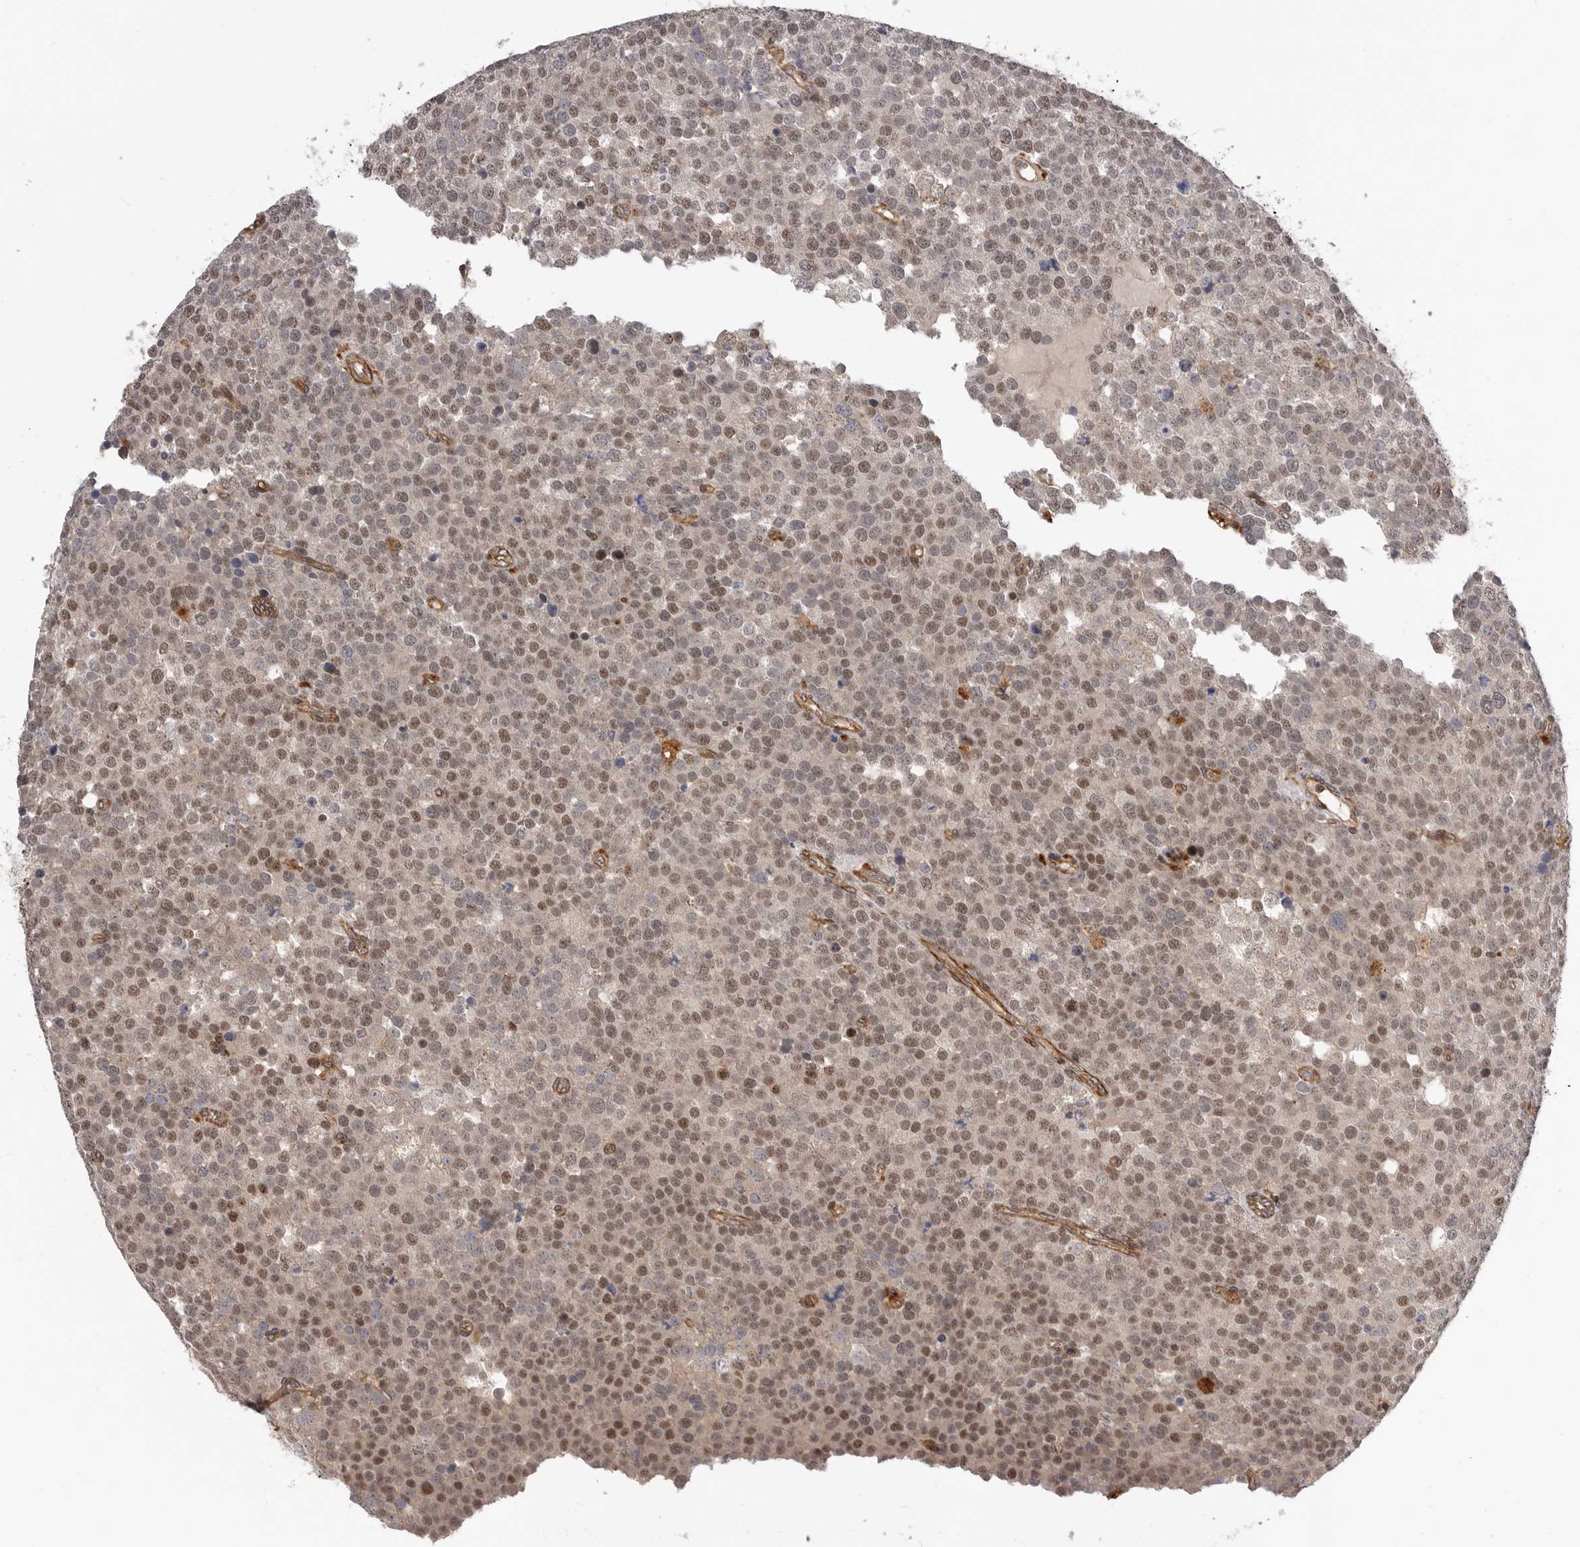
{"staining": {"intensity": "moderate", "quantity": ">75%", "location": "nuclear"}, "tissue": "testis cancer", "cell_type": "Tumor cells", "image_type": "cancer", "snomed": [{"axis": "morphology", "description": "Seminoma, NOS"}, {"axis": "topography", "description": "Testis"}], "caption": "This is a micrograph of immunohistochemistry staining of seminoma (testis), which shows moderate staining in the nuclear of tumor cells.", "gene": "TRIM56", "patient": {"sex": "male", "age": 71}}